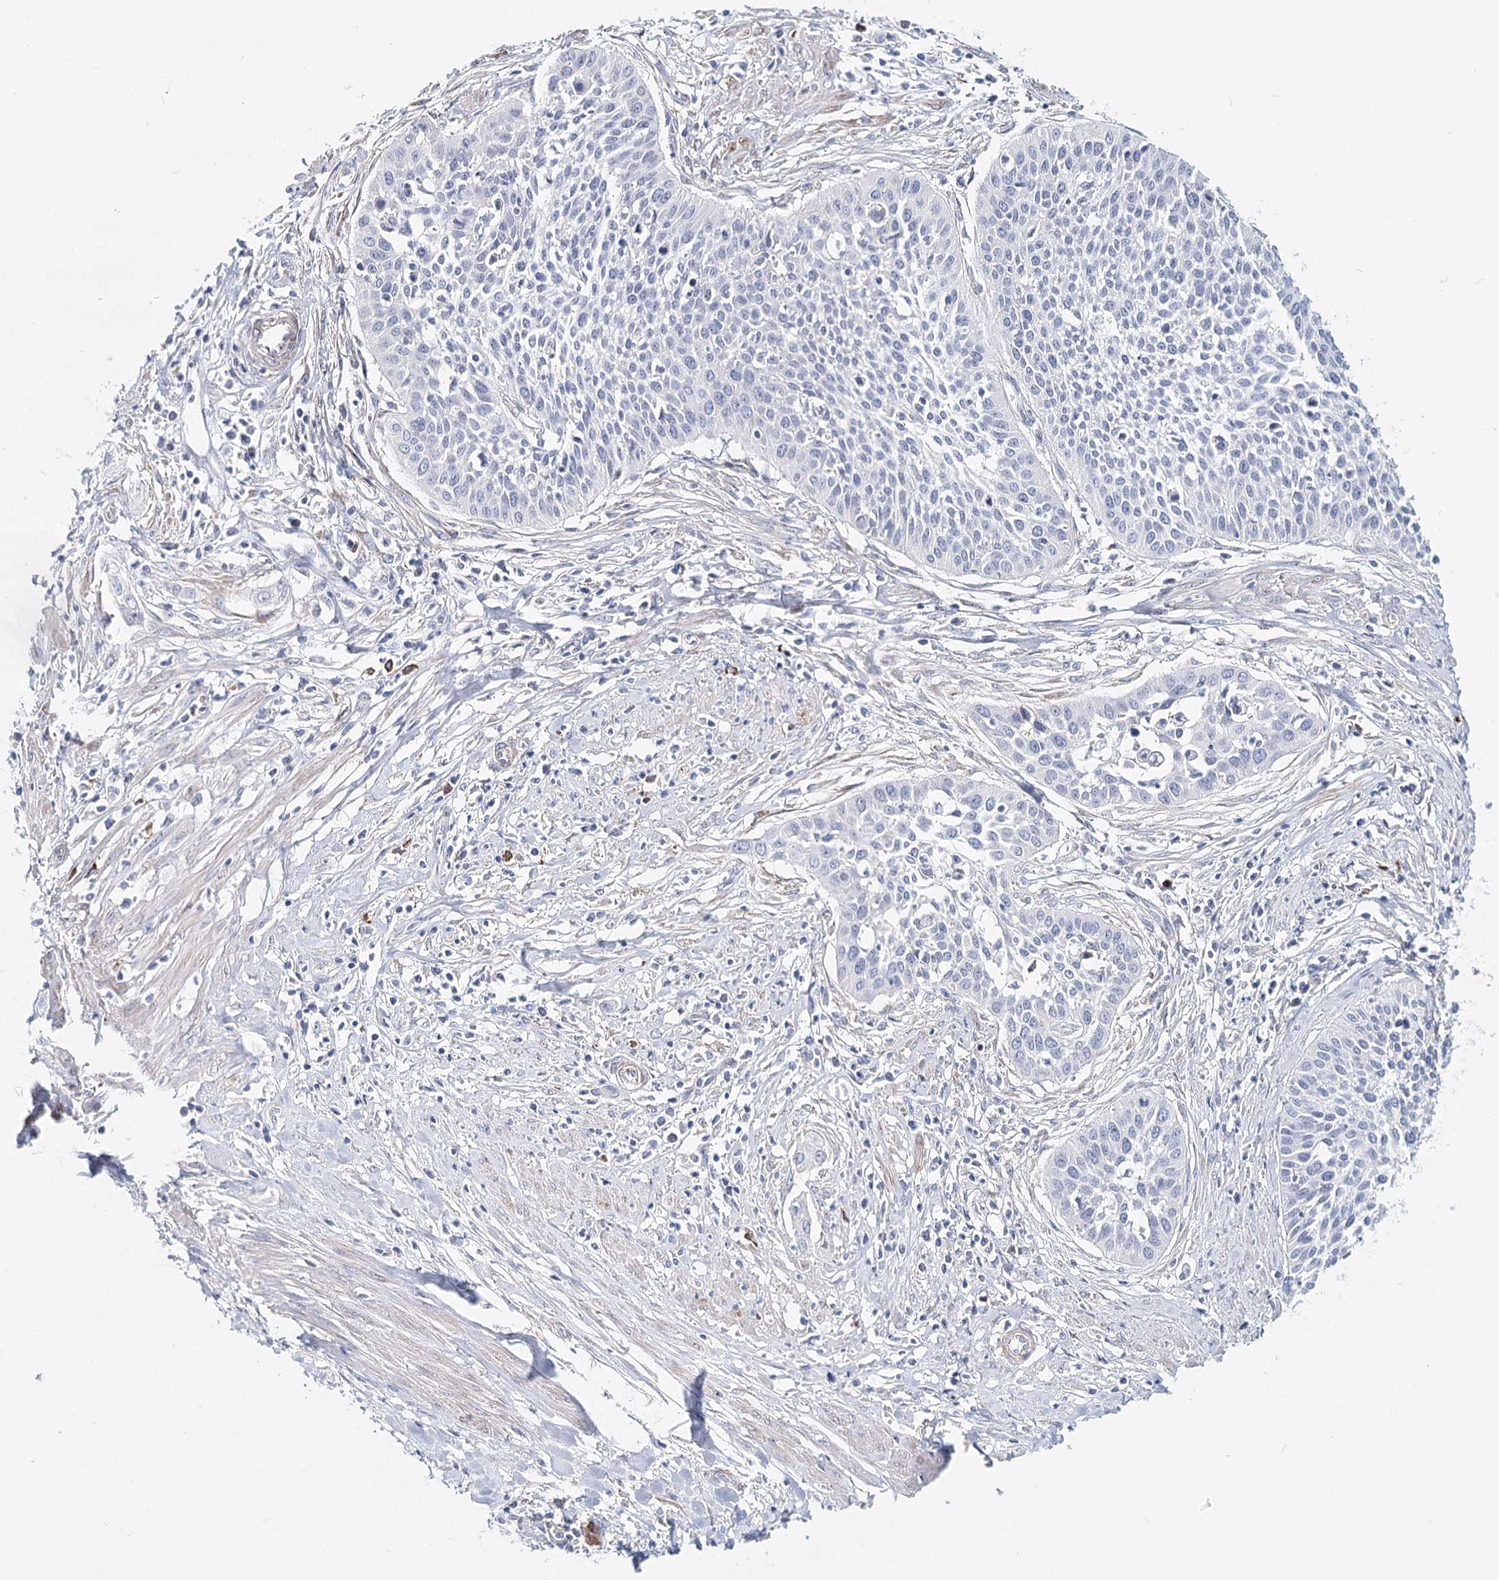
{"staining": {"intensity": "negative", "quantity": "none", "location": "none"}, "tissue": "cervical cancer", "cell_type": "Tumor cells", "image_type": "cancer", "snomed": [{"axis": "morphology", "description": "Squamous cell carcinoma, NOS"}, {"axis": "topography", "description": "Cervix"}], "caption": "Immunohistochemistry histopathology image of cervical squamous cell carcinoma stained for a protein (brown), which exhibits no expression in tumor cells.", "gene": "TEX12", "patient": {"sex": "female", "age": 34}}